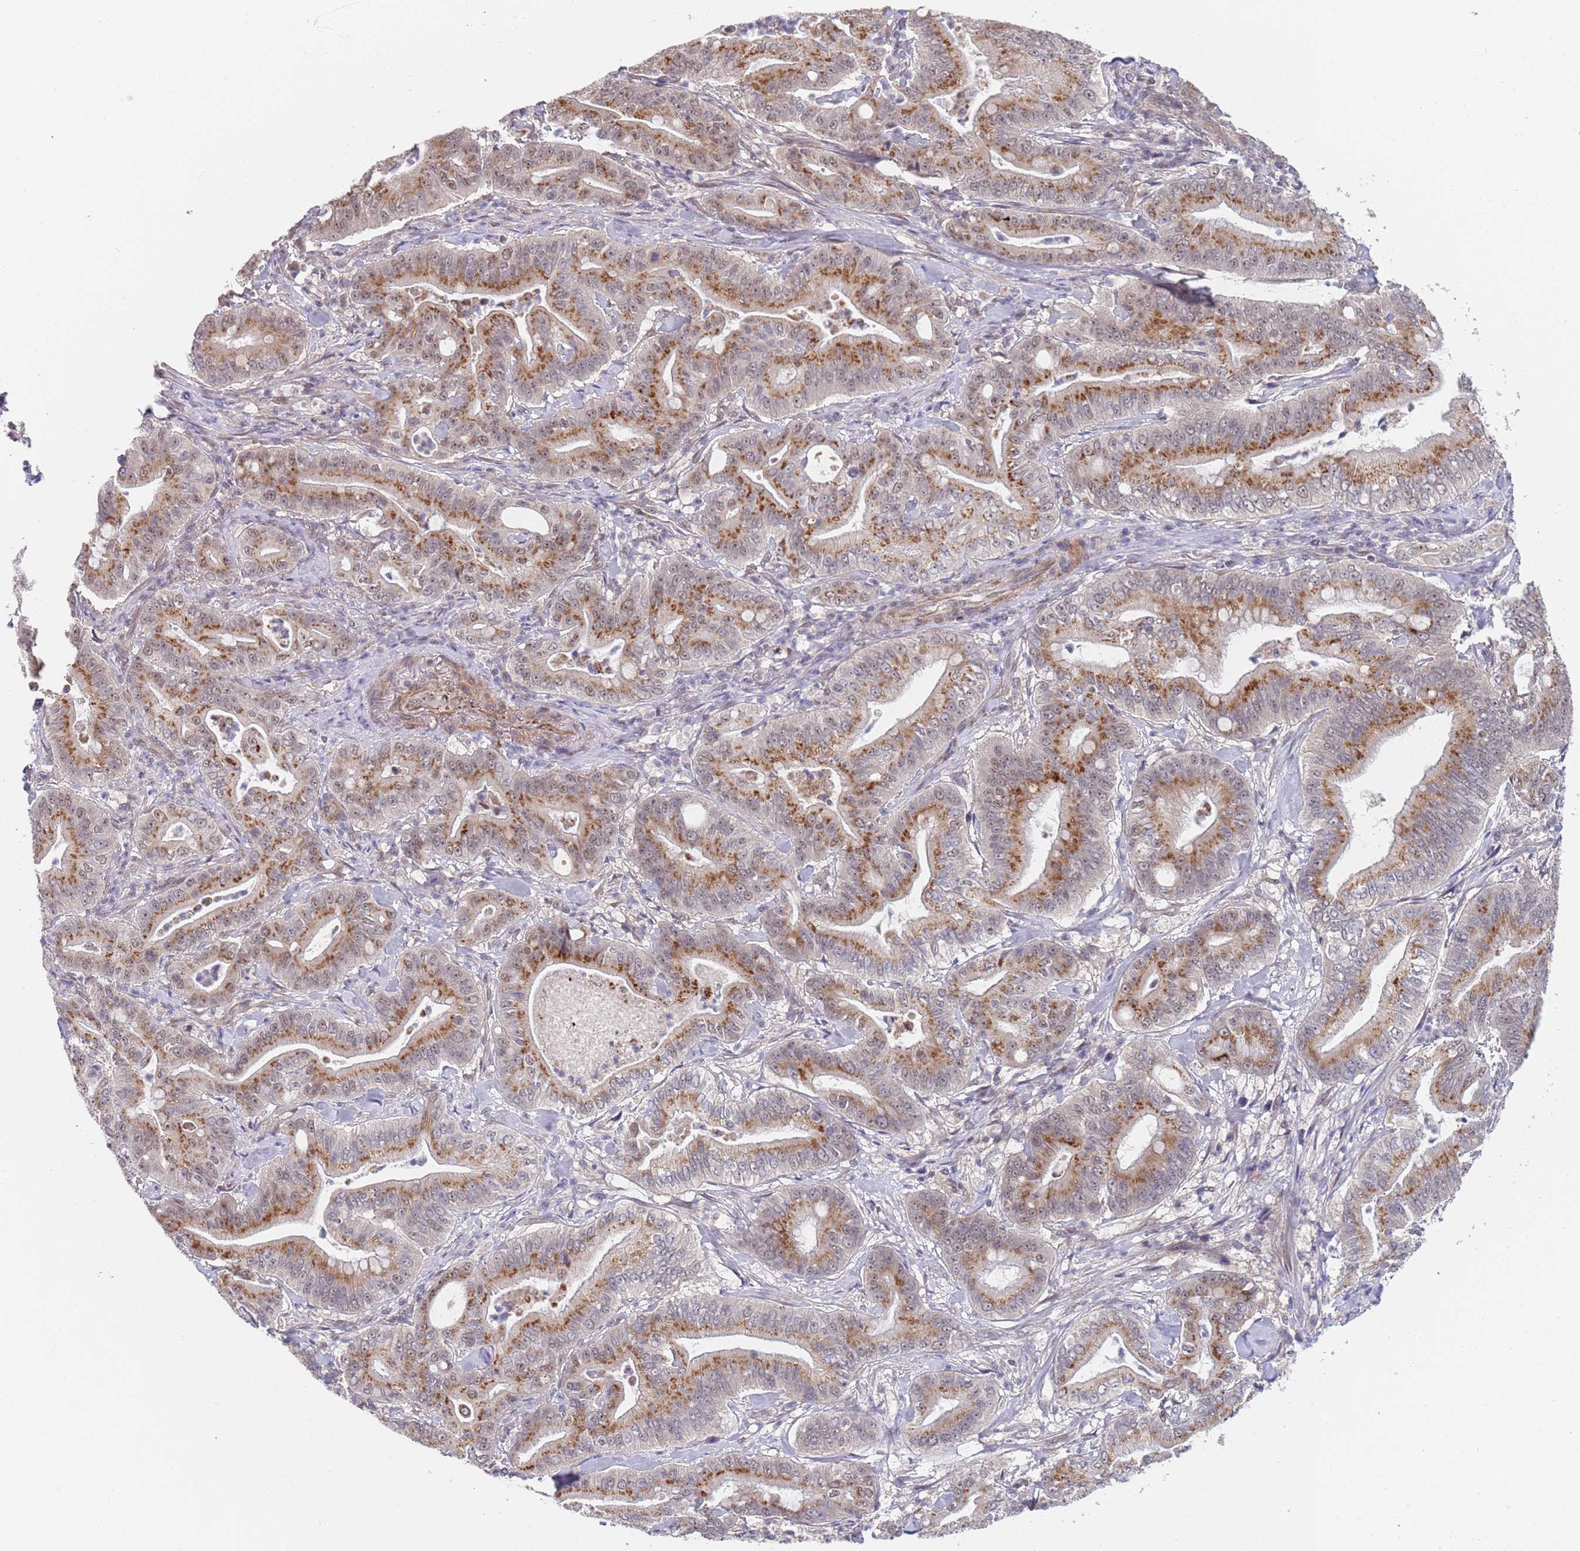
{"staining": {"intensity": "moderate", "quantity": "25%-75%", "location": "cytoplasmic/membranous"}, "tissue": "pancreatic cancer", "cell_type": "Tumor cells", "image_type": "cancer", "snomed": [{"axis": "morphology", "description": "Adenocarcinoma, NOS"}, {"axis": "topography", "description": "Pancreas"}], "caption": "Moderate cytoplasmic/membranous positivity is appreciated in about 25%-75% of tumor cells in pancreatic adenocarcinoma.", "gene": "B4GALT4", "patient": {"sex": "male", "age": 71}}